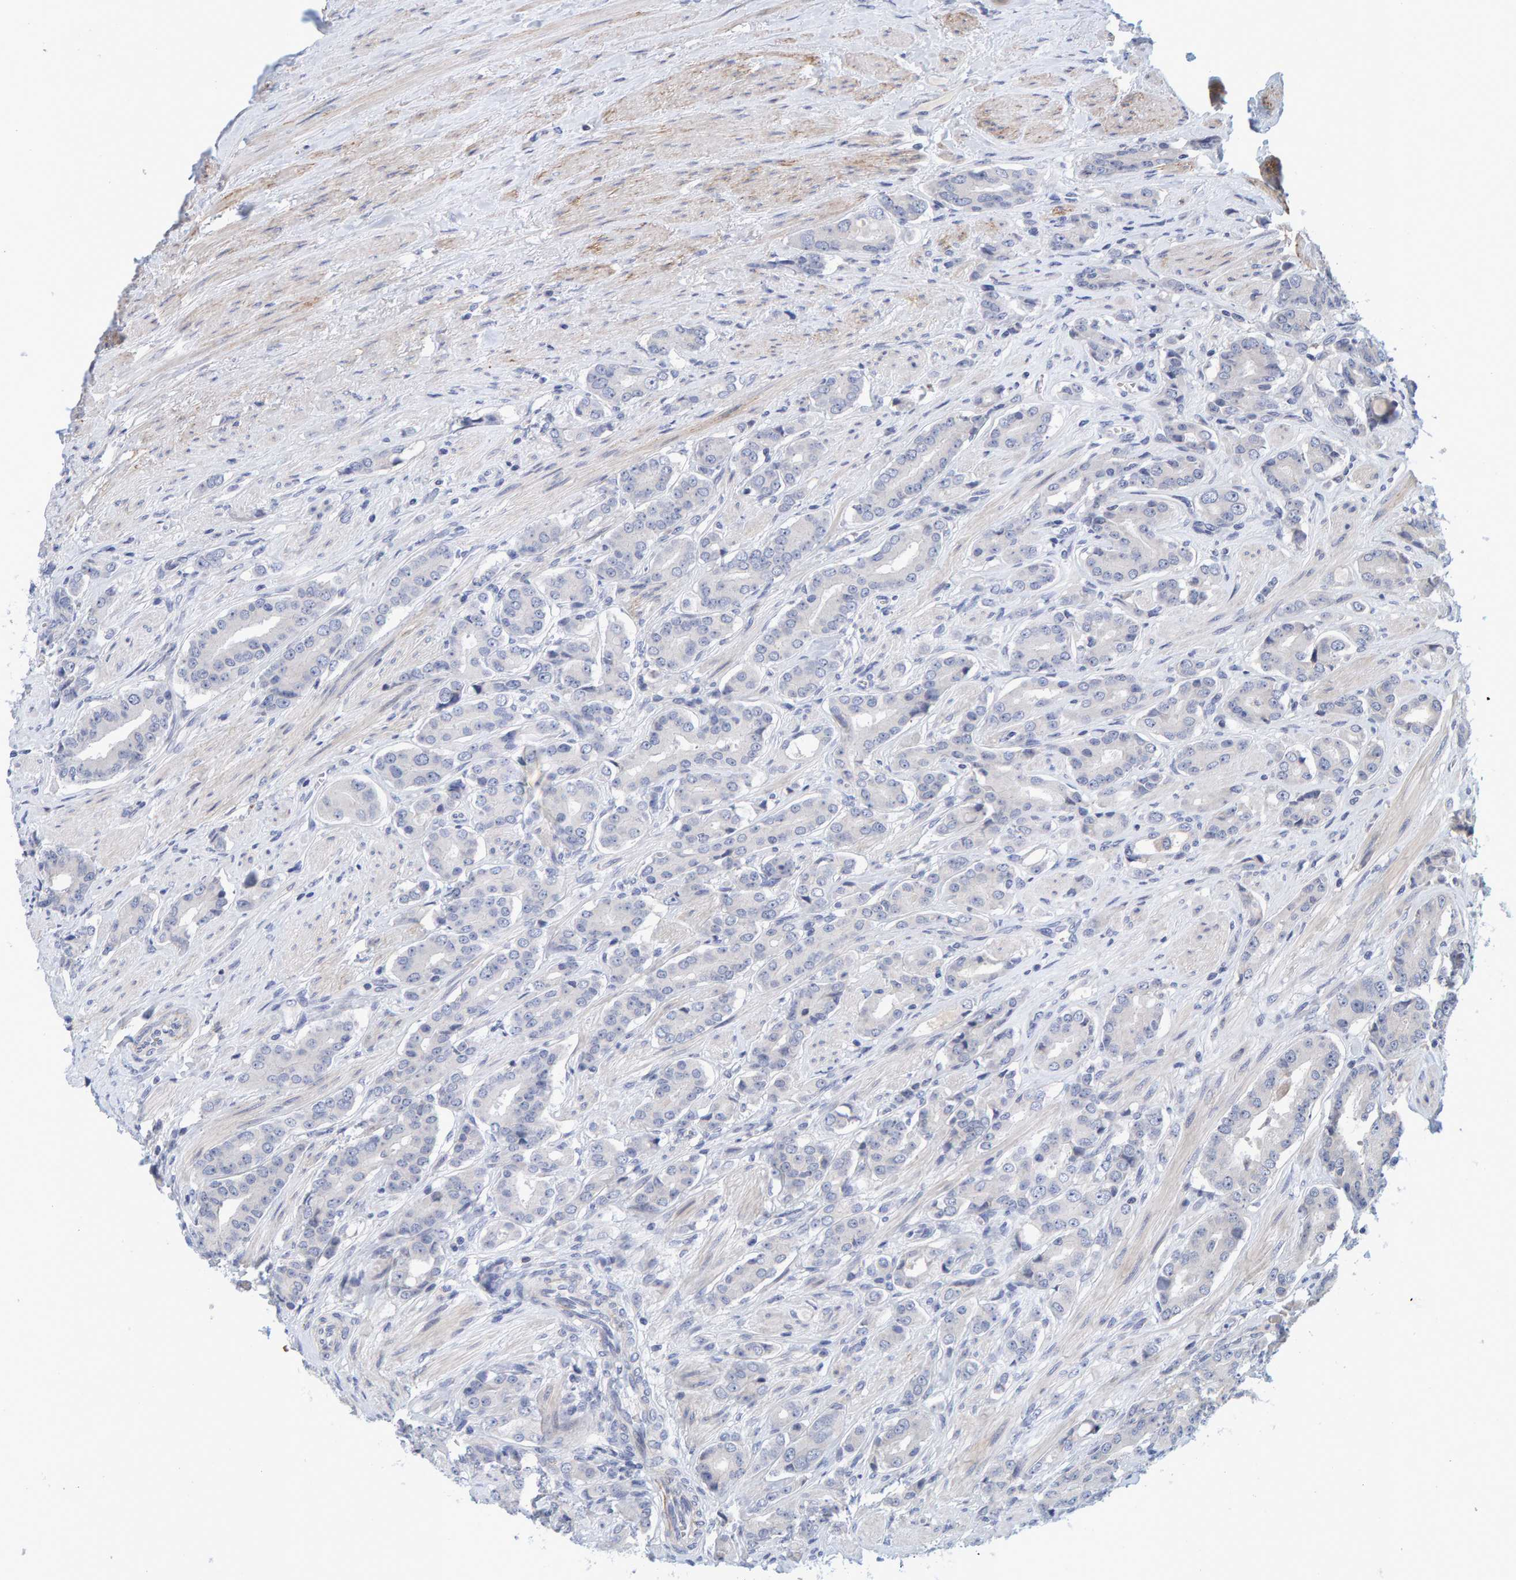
{"staining": {"intensity": "negative", "quantity": "none", "location": "none"}, "tissue": "prostate cancer", "cell_type": "Tumor cells", "image_type": "cancer", "snomed": [{"axis": "morphology", "description": "Adenocarcinoma, High grade"}, {"axis": "topography", "description": "Prostate"}], "caption": "Immunohistochemistry histopathology image of human adenocarcinoma (high-grade) (prostate) stained for a protein (brown), which exhibits no expression in tumor cells.", "gene": "ZNF77", "patient": {"sex": "male", "age": 71}}